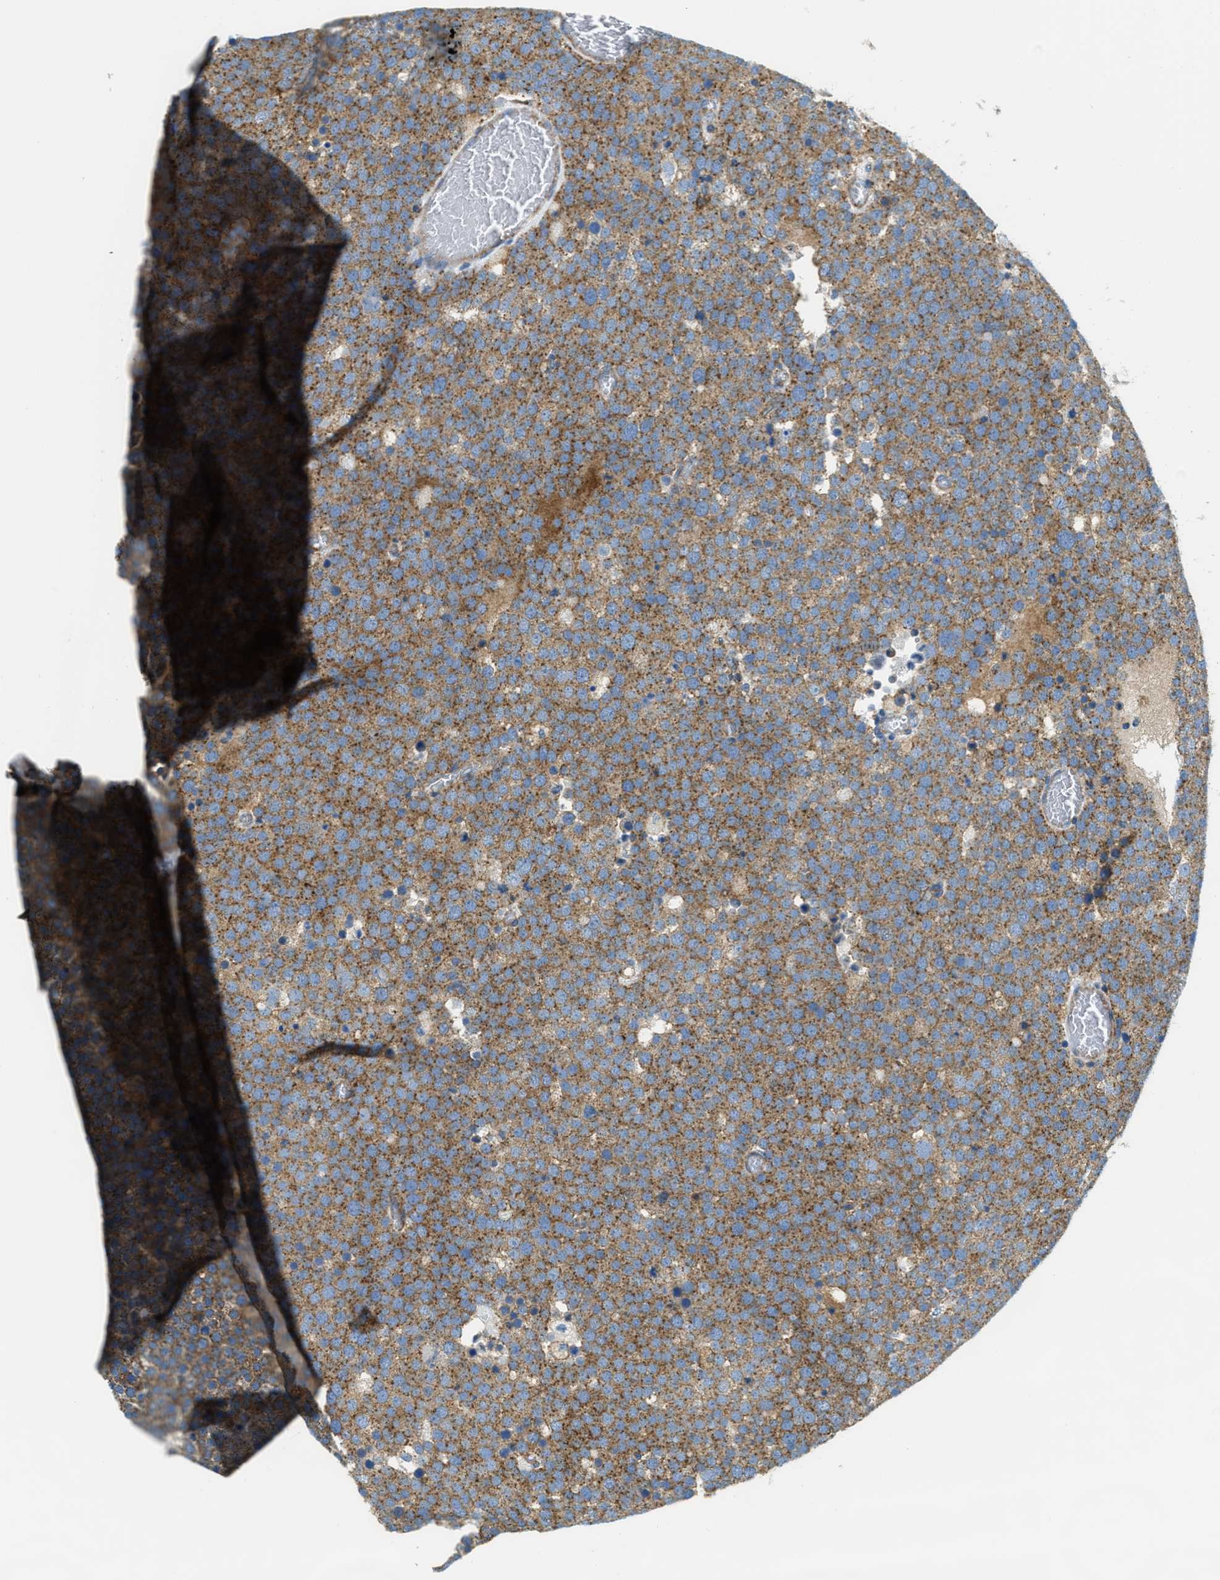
{"staining": {"intensity": "moderate", "quantity": ">75%", "location": "cytoplasmic/membranous"}, "tissue": "testis cancer", "cell_type": "Tumor cells", "image_type": "cancer", "snomed": [{"axis": "morphology", "description": "Normal tissue, NOS"}, {"axis": "morphology", "description": "Seminoma, NOS"}, {"axis": "topography", "description": "Testis"}], "caption": "Moderate cytoplasmic/membranous protein positivity is identified in approximately >75% of tumor cells in testis seminoma.", "gene": "AP2B1", "patient": {"sex": "male", "age": 71}}